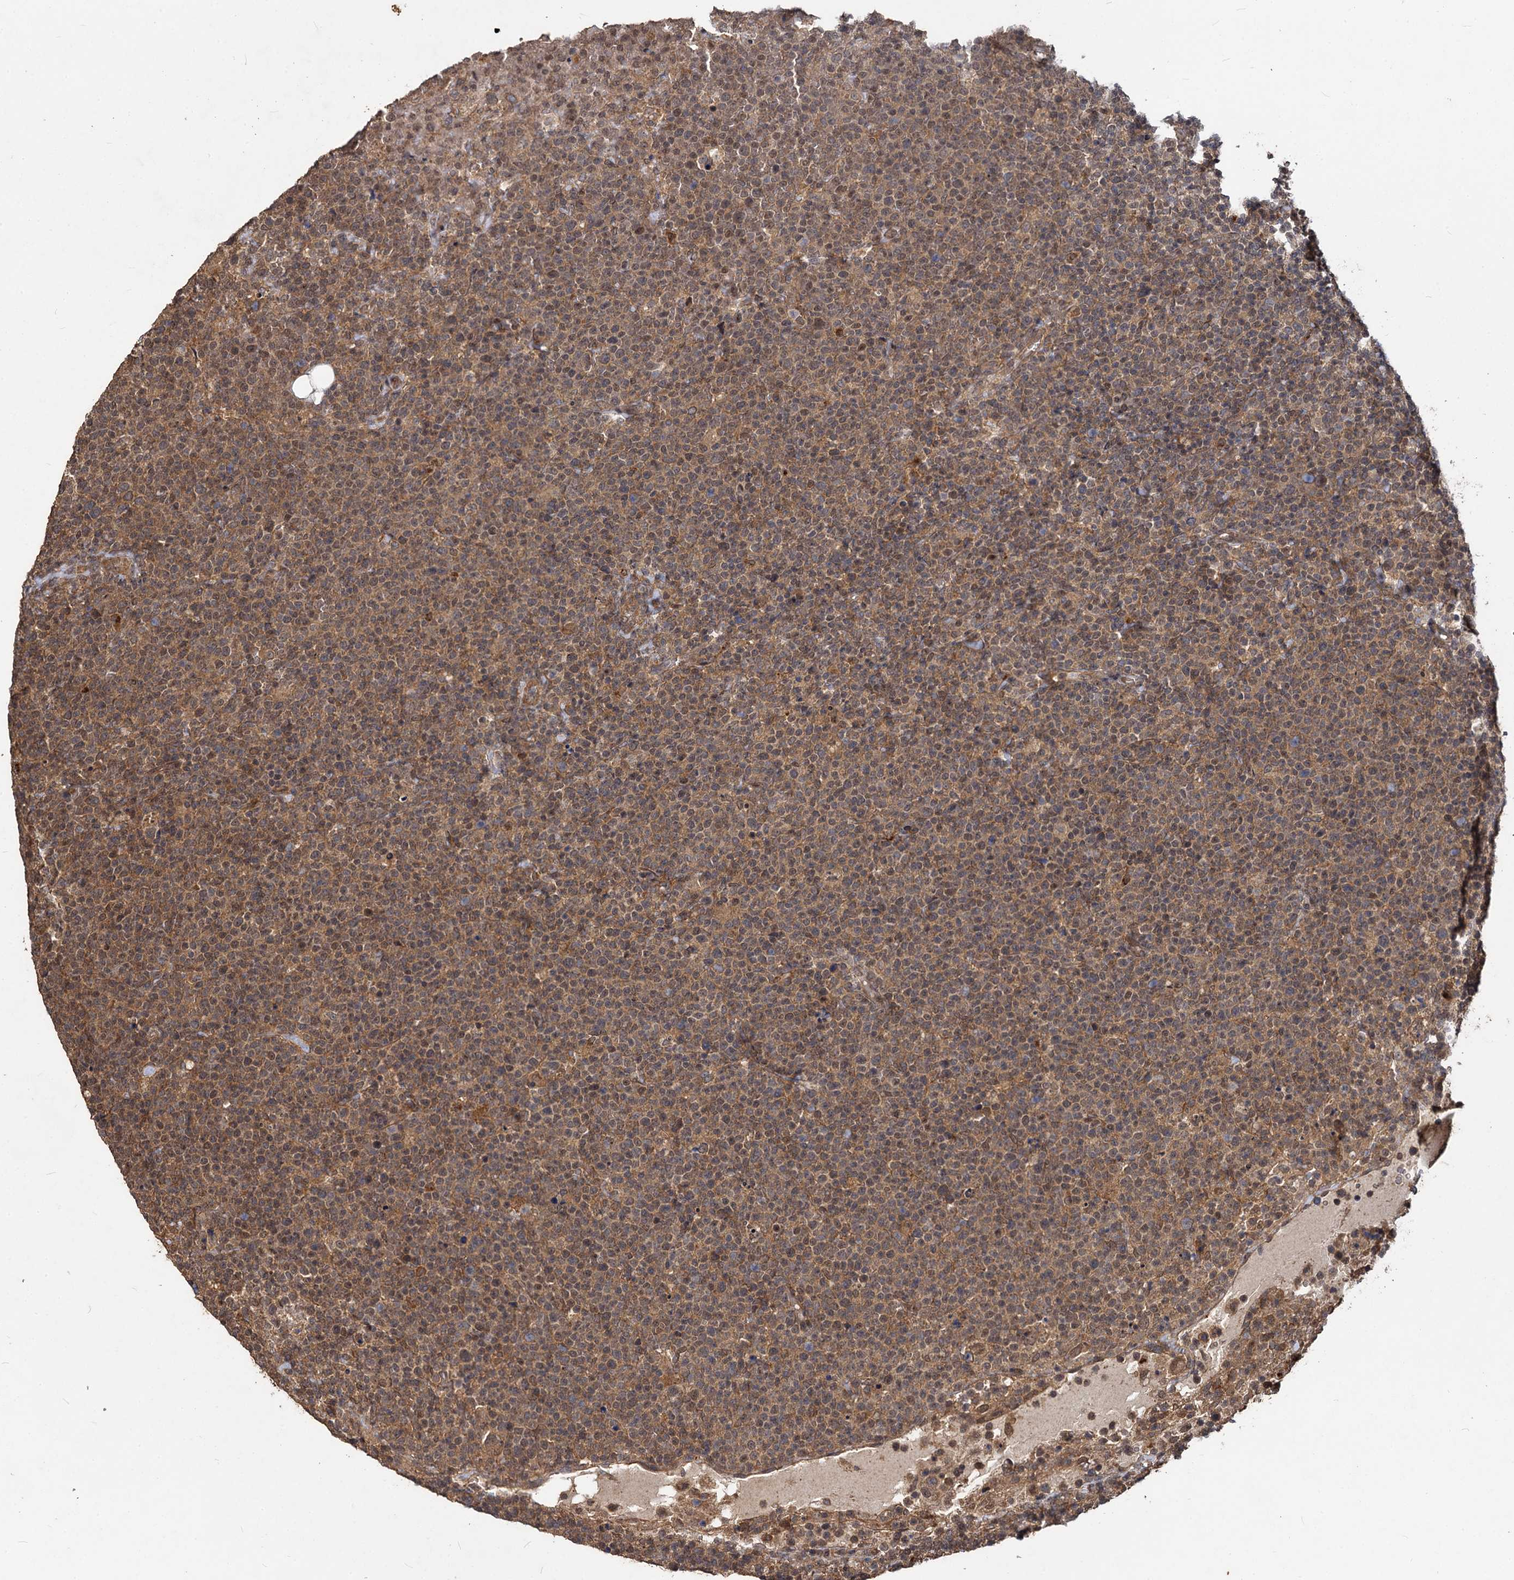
{"staining": {"intensity": "weak", "quantity": ">75%", "location": "cytoplasmic/membranous,nuclear"}, "tissue": "lymphoma", "cell_type": "Tumor cells", "image_type": "cancer", "snomed": [{"axis": "morphology", "description": "Malignant lymphoma, non-Hodgkin's type, High grade"}, {"axis": "topography", "description": "Lymph node"}], "caption": "Immunohistochemistry image of neoplastic tissue: lymphoma stained using immunohistochemistry (IHC) demonstrates low levels of weak protein expression localized specifically in the cytoplasmic/membranous and nuclear of tumor cells, appearing as a cytoplasmic/membranous and nuclear brown color.", "gene": "VPS51", "patient": {"sex": "male", "age": 61}}